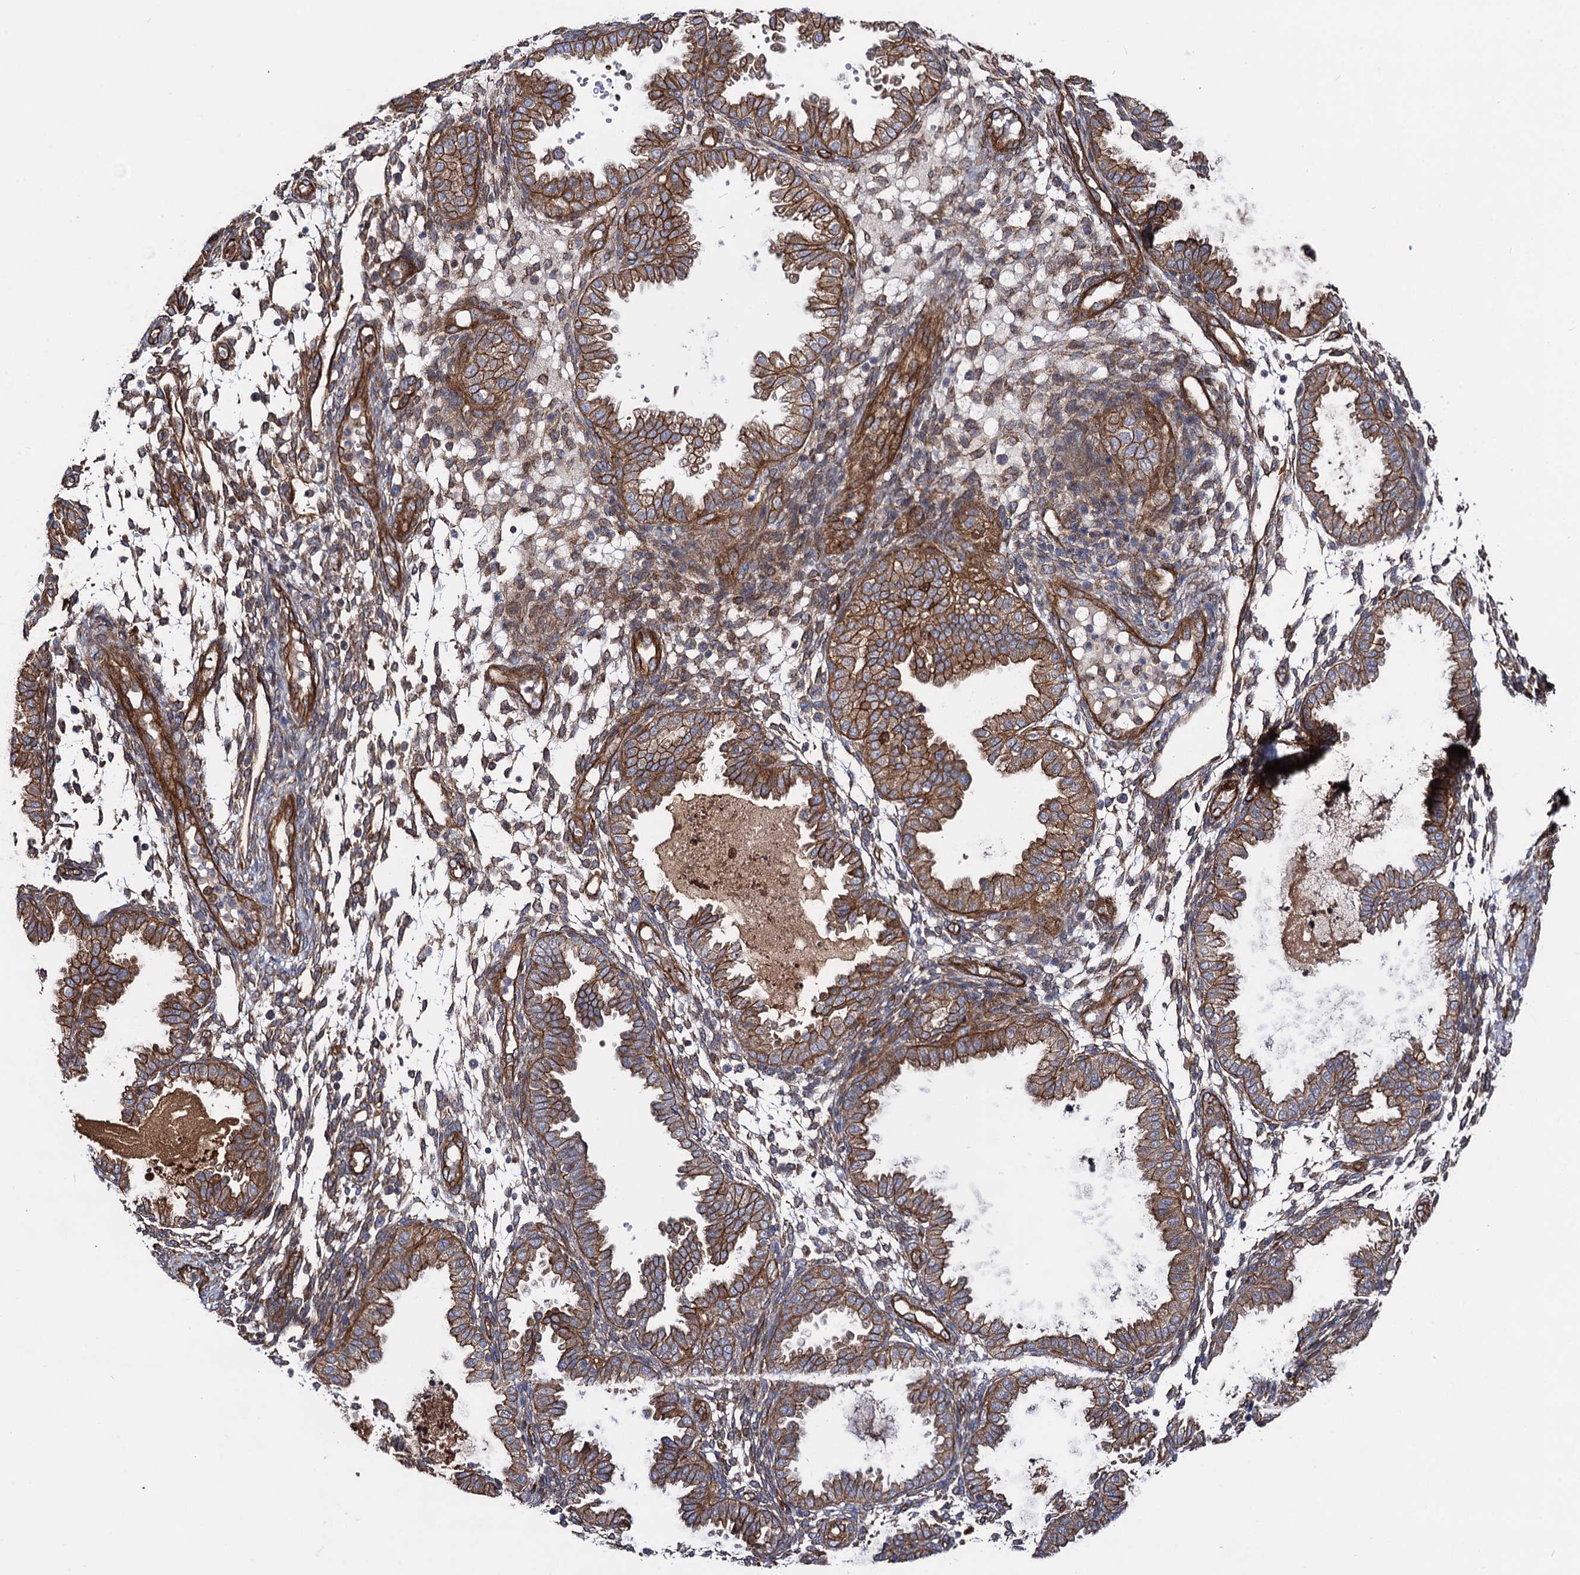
{"staining": {"intensity": "moderate", "quantity": "<25%", "location": "cytoplasmic/membranous"}, "tissue": "endometrium", "cell_type": "Cells in endometrial stroma", "image_type": "normal", "snomed": [{"axis": "morphology", "description": "Normal tissue, NOS"}, {"axis": "topography", "description": "Endometrium"}], "caption": "IHC (DAB) staining of unremarkable human endometrium demonstrates moderate cytoplasmic/membranous protein staining in approximately <25% of cells in endometrial stroma.", "gene": "CIP2A", "patient": {"sex": "female", "age": 33}}